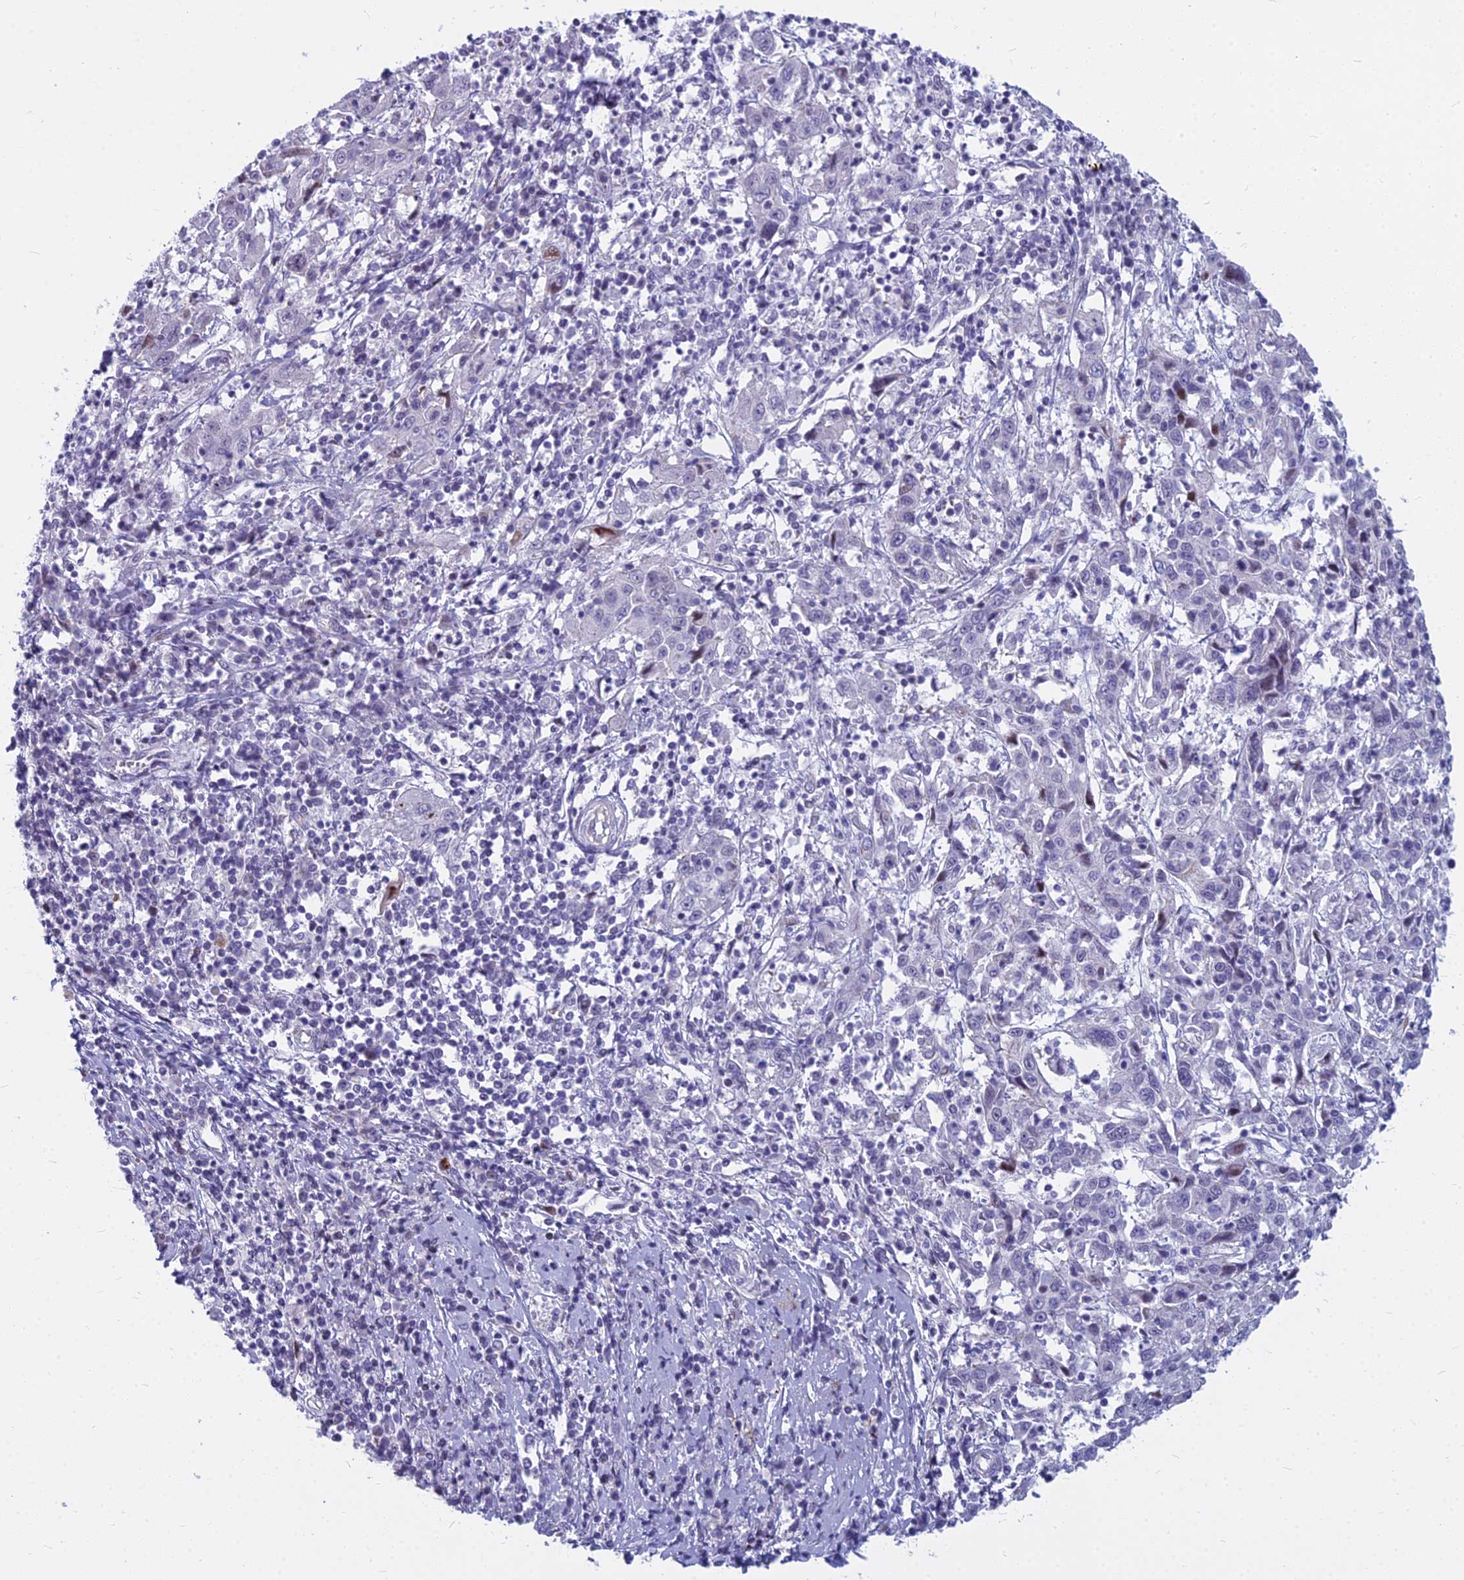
{"staining": {"intensity": "moderate", "quantity": "<25%", "location": "nuclear"}, "tissue": "cervical cancer", "cell_type": "Tumor cells", "image_type": "cancer", "snomed": [{"axis": "morphology", "description": "Squamous cell carcinoma, NOS"}, {"axis": "topography", "description": "Cervix"}], "caption": "Human cervical cancer (squamous cell carcinoma) stained with a protein marker reveals moderate staining in tumor cells.", "gene": "MYBPC2", "patient": {"sex": "female", "age": 46}}